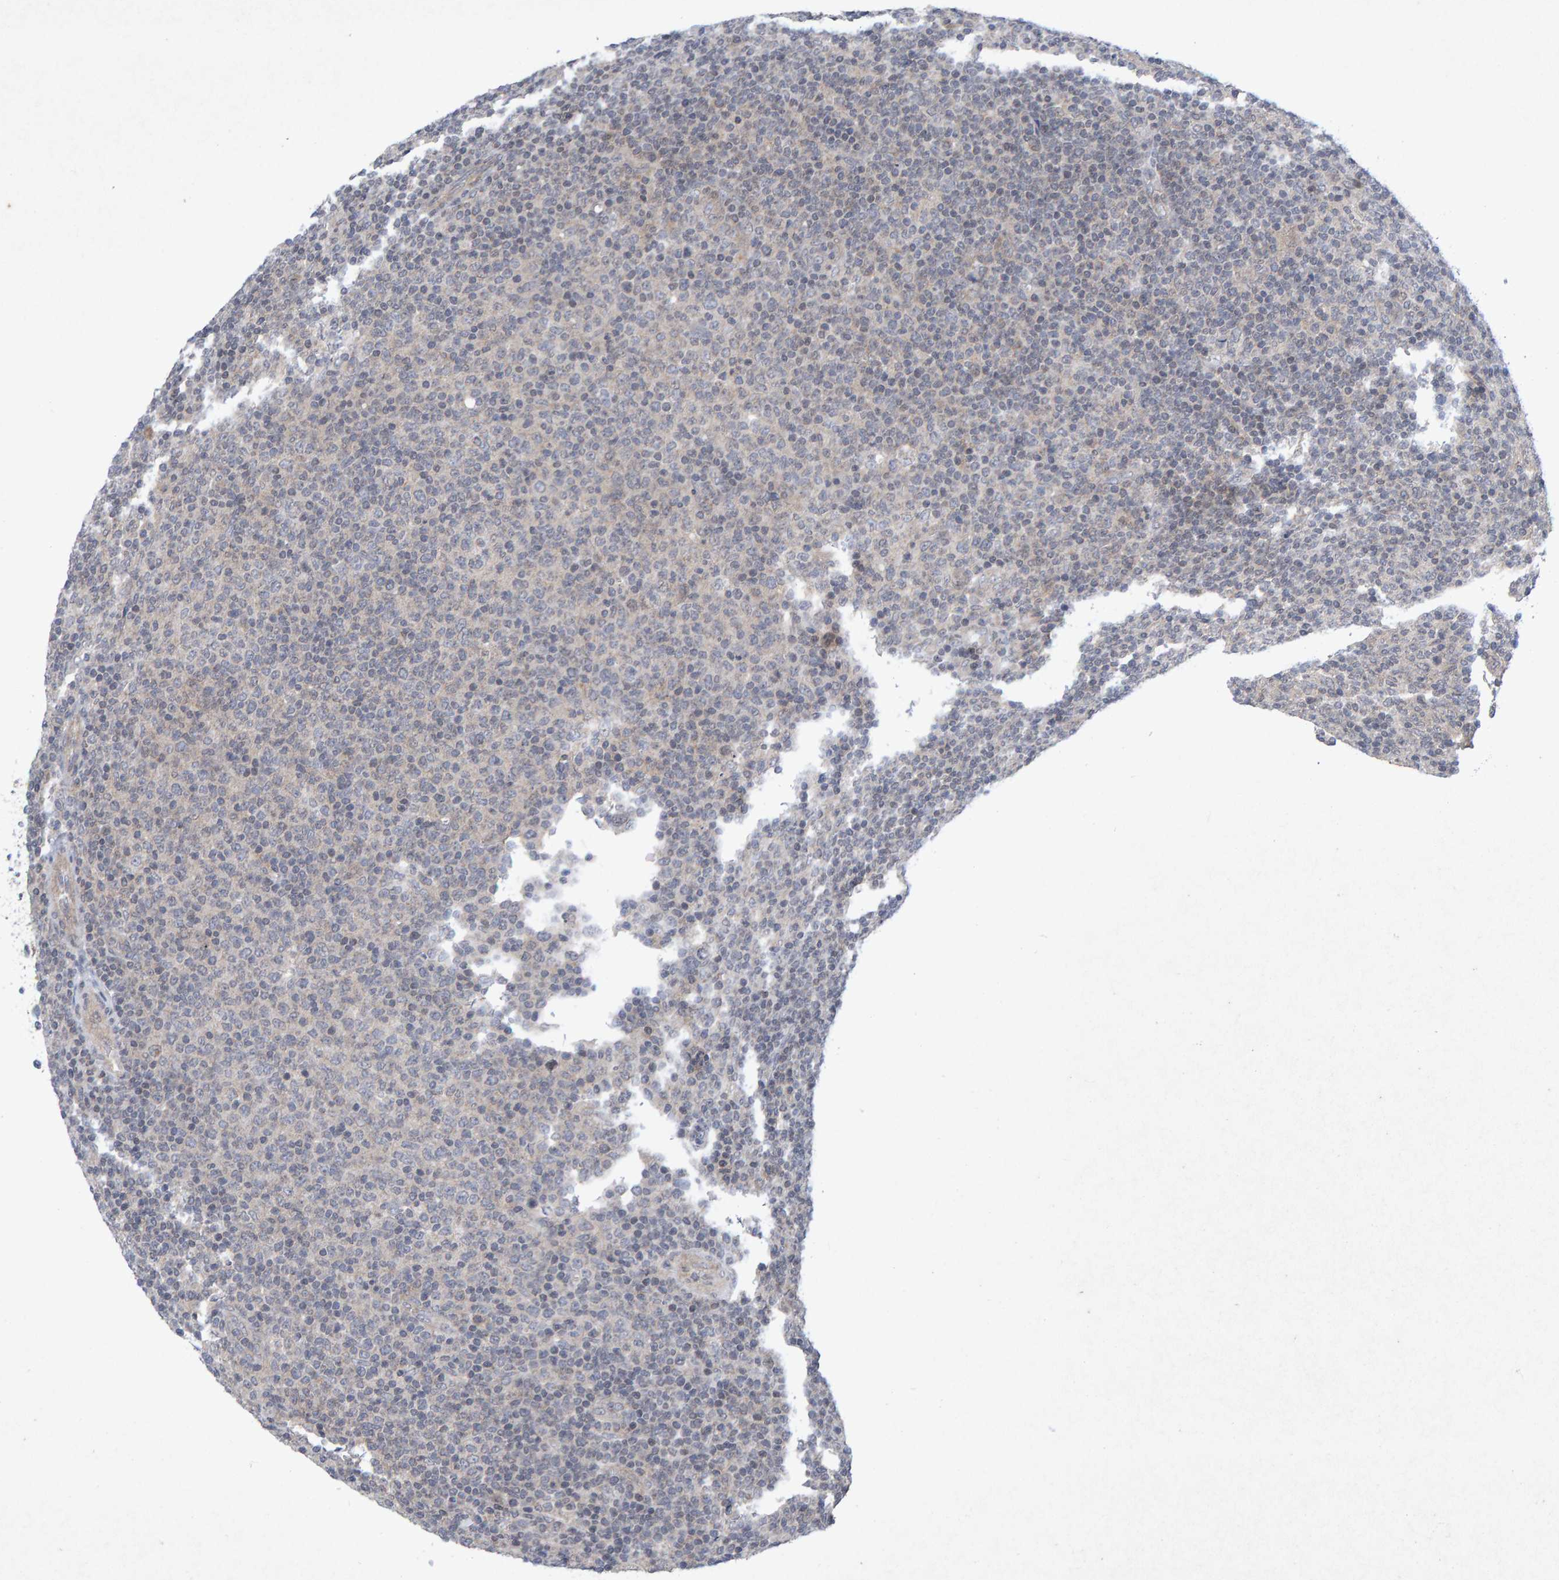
{"staining": {"intensity": "negative", "quantity": "none", "location": "none"}, "tissue": "lymphoma", "cell_type": "Tumor cells", "image_type": "cancer", "snomed": [{"axis": "morphology", "description": "Malignant lymphoma, non-Hodgkin's type, Low grade"}, {"axis": "topography", "description": "Lymph node"}], "caption": "There is no significant expression in tumor cells of low-grade malignant lymphoma, non-Hodgkin's type.", "gene": "CDH2", "patient": {"sex": "male", "age": 70}}